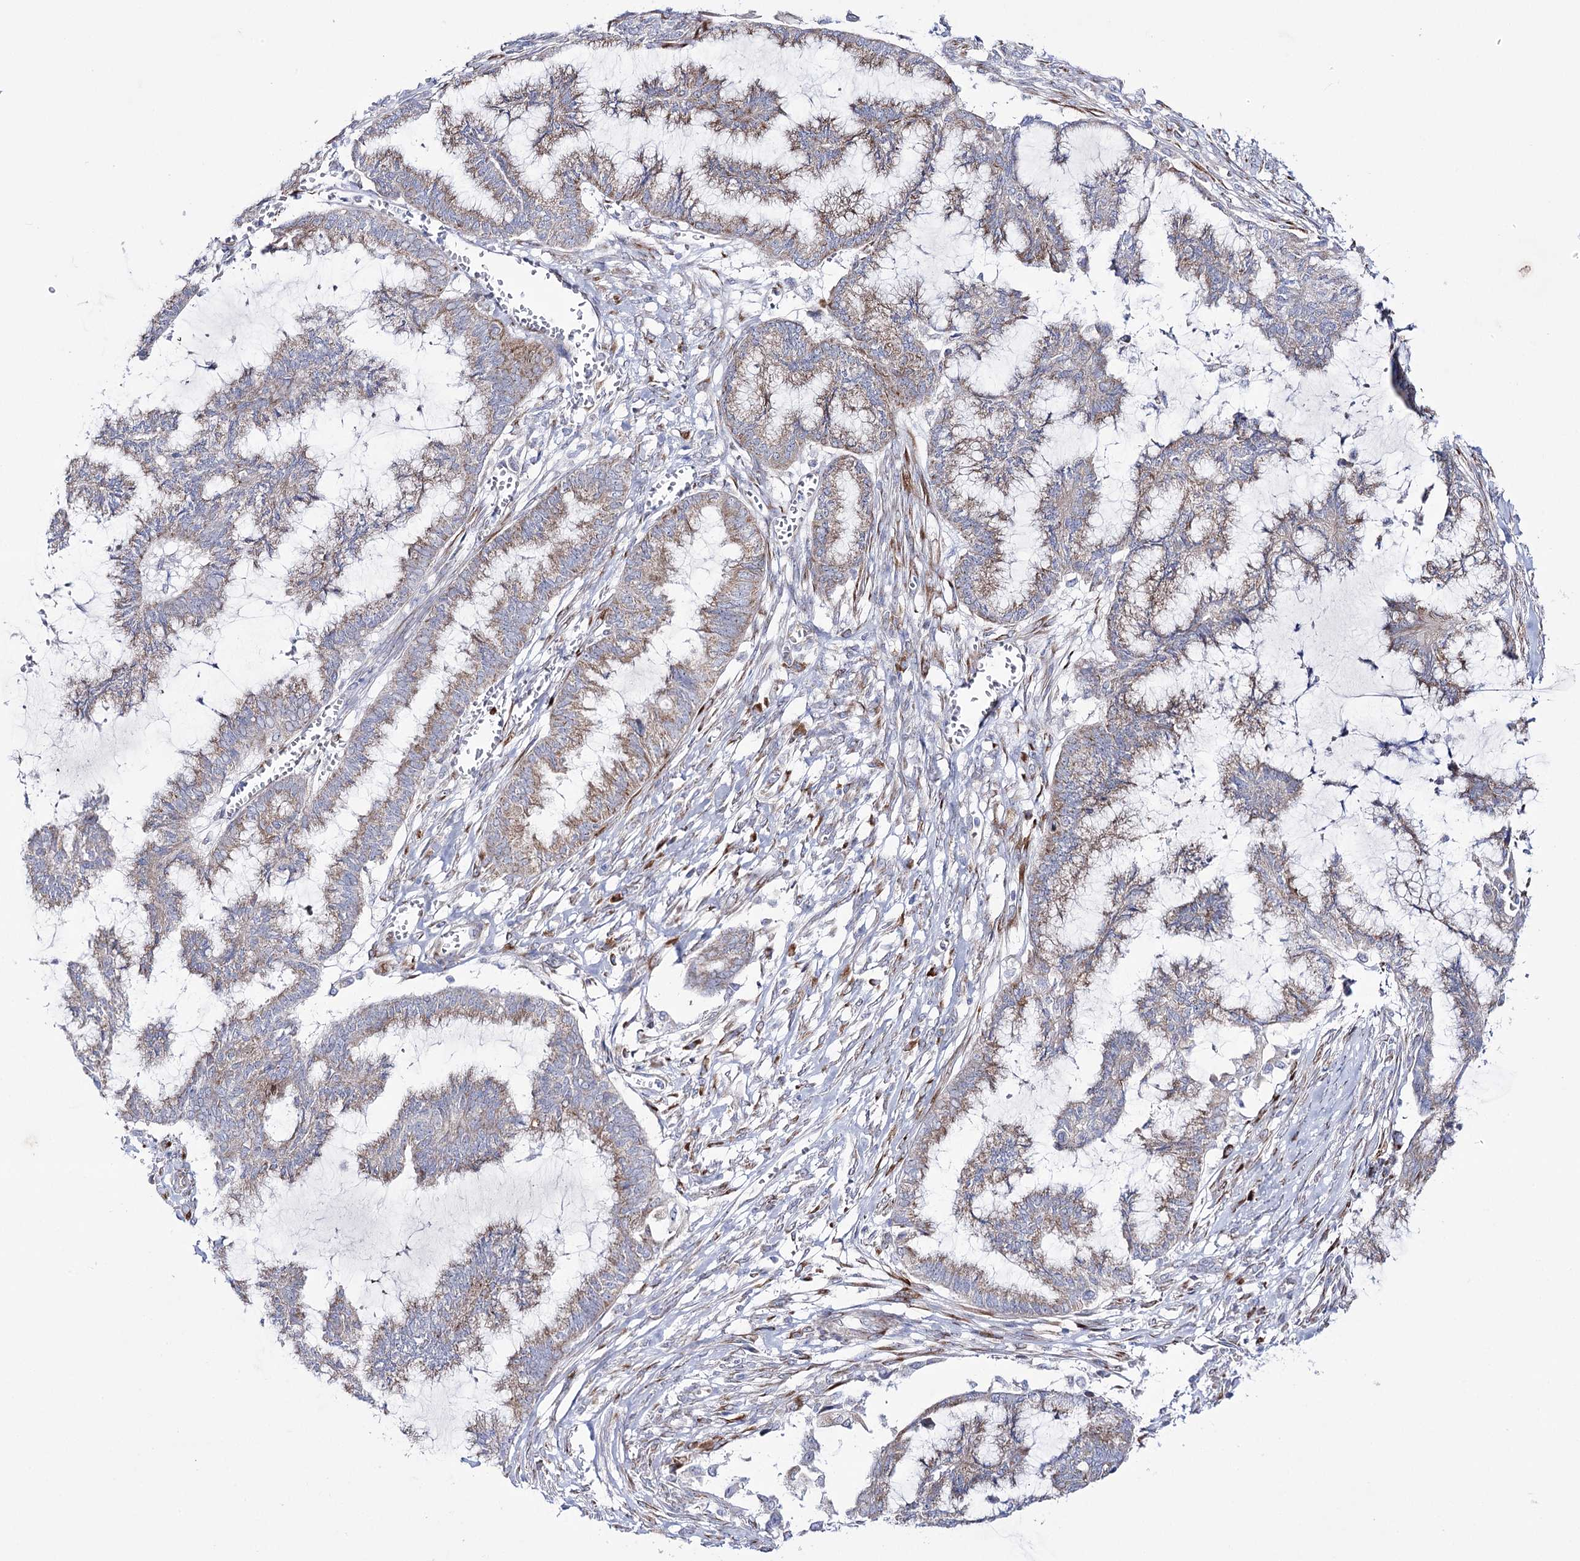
{"staining": {"intensity": "weak", "quantity": "25%-75%", "location": "cytoplasmic/membranous"}, "tissue": "endometrial cancer", "cell_type": "Tumor cells", "image_type": "cancer", "snomed": [{"axis": "morphology", "description": "Adenocarcinoma, NOS"}, {"axis": "topography", "description": "Endometrium"}], "caption": "The image exhibits a brown stain indicating the presence of a protein in the cytoplasmic/membranous of tumor cells in endometrial cancer (adenocarcinoma).", "gene": "METTL5", "patient": {"sex": "female", "age": 86}}